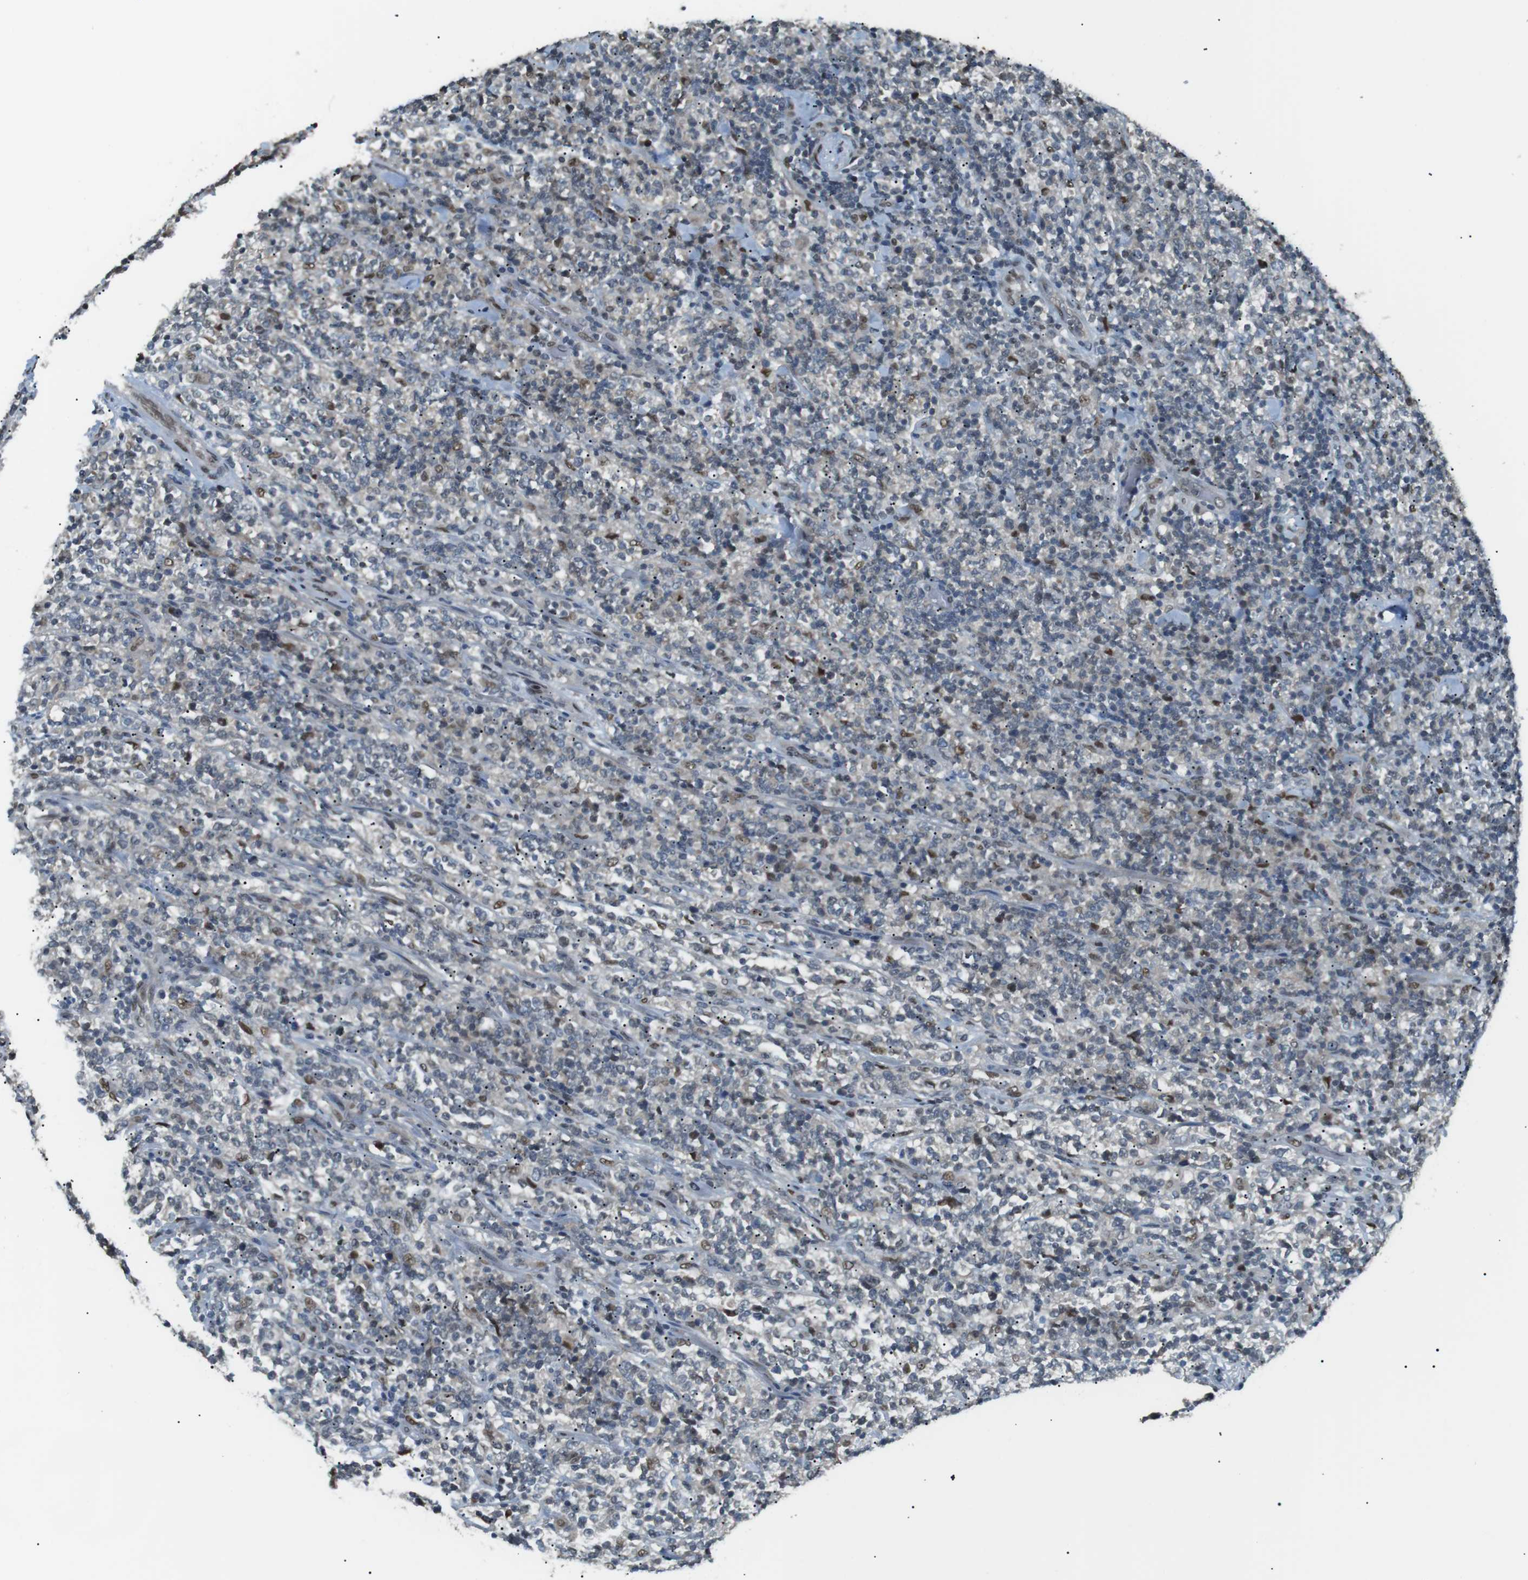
{"staining": {"intensity": "weak", "quantity": "<25%", "location": "nuclear"}, "tissue": "lymphoma", "cell_type": "Tumor cells", "image_type": "cancer", "snomed": [{"axis": "morphology", "description": "Malignant lymphoma, non-Hodgkin's type, High grade"}, {"axis": "topography", "description": "Soft tissue"}], "caption": "Tumor cells are negative for brown protein staining in malignant lymphoma, non-Hodgkin's type (high-grade). (Brightfield microscopy of DAB (3,3'-diaminobenzidine) IHC at high magnification).", "gene": "SRPK2", "patient": {"sex": "male", "age": 18}}